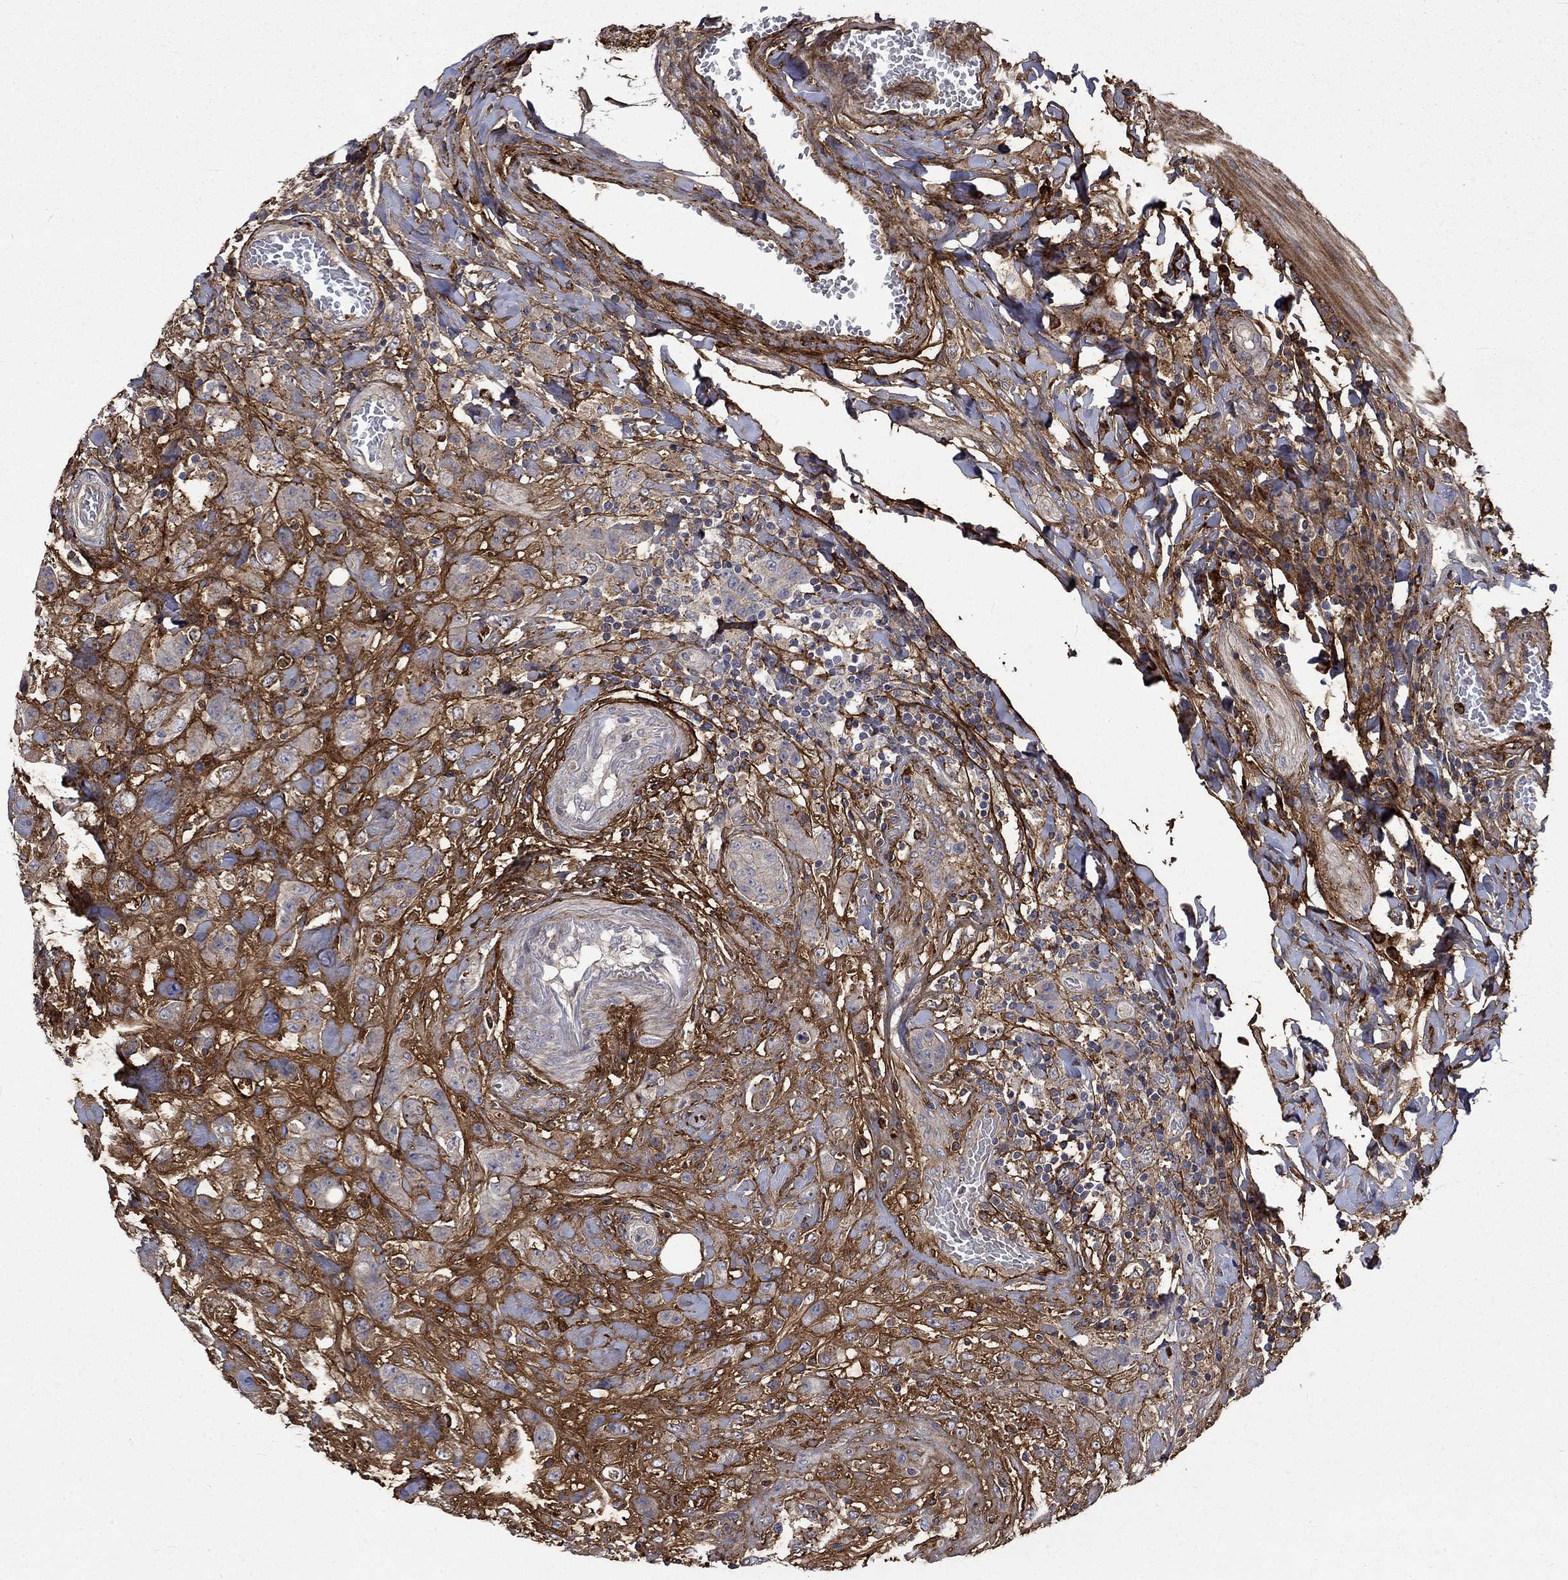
{"staining": {"intensity": "moderate", "quantity": "<25%", "location": "cytoplasmic/membranous"}, "tissue": "colorectal cancer", "cell_type": "Tumor cells", "image_type": "cancer", "snomed": [{"axis": "morphology", "description": "Adenocarcinoma, NOS"}, {"axis": "topography", "description": "Colon"}], "caption": "A brown stain shows moderate cytoplasmic/membranous expression of a protein in adenocarcinoma (colorectal) tumor cells. The staining is performed using DAB (3,3'-diaminobenzidine) brown chromogen to label protein expression. The nuclei are counter-stained blue using hematoxylin.", "gene": "VCAN", "patient": {"sex": "female", "age": 48}}